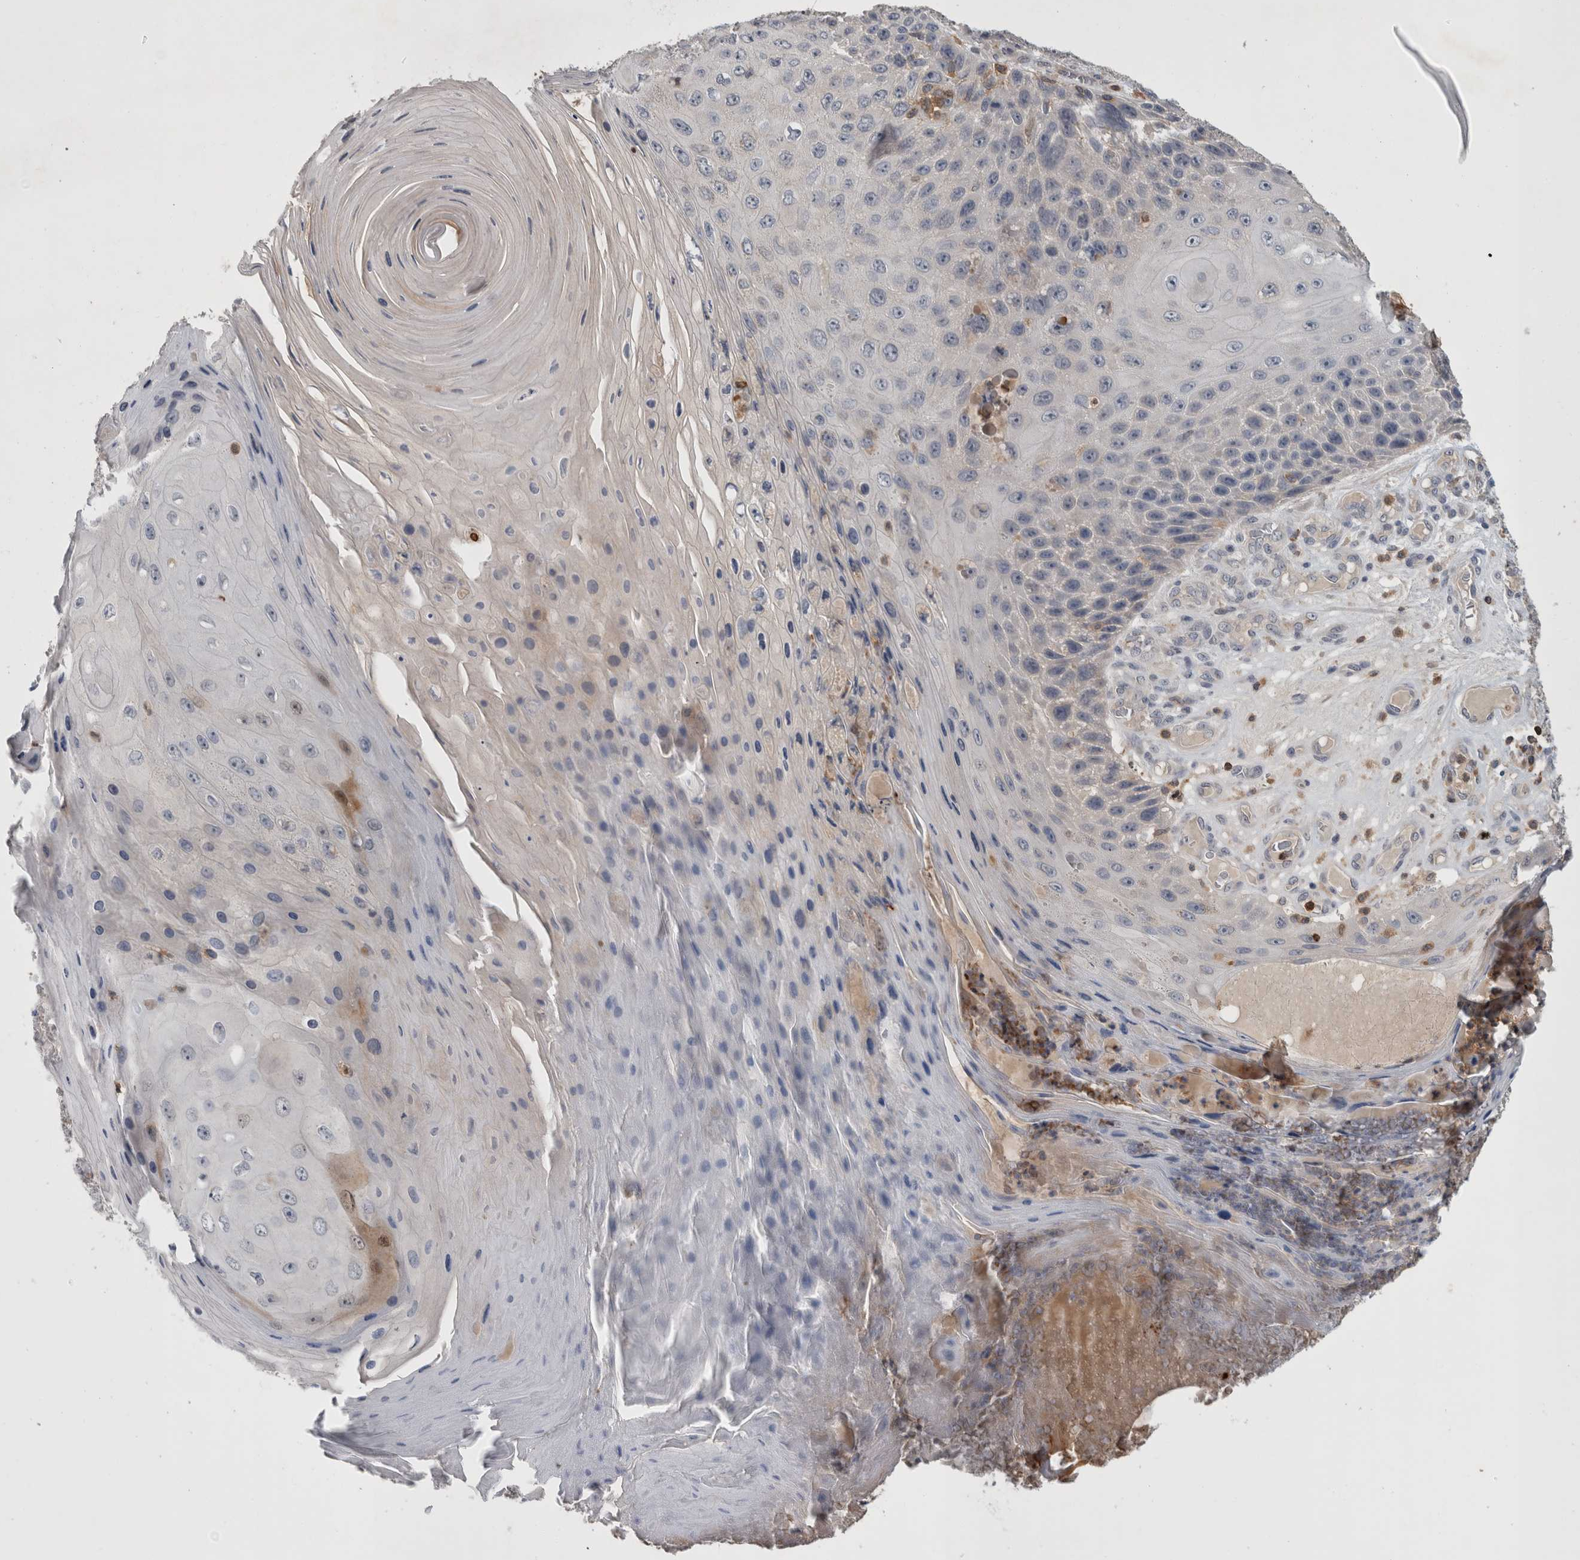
{"staining": {"intensity": "negative", "quantity": "none", "location": "none"}, "tissue": "skin cancer", "cell_type": "Tumor cells", "image_type": "cancer", "snomed": [{"axis": "morphology", "description": "Squamous cell carcinoma, NOS"}, {"axis": "topography", "description": "Skin"}], "caption": "This is an immunohistochemistry image of human skin squamous cell carcinoma. There is no staining in tumor cells.", "gene": "GFRA2", "patient": {"sex": "female", "age": 88}}